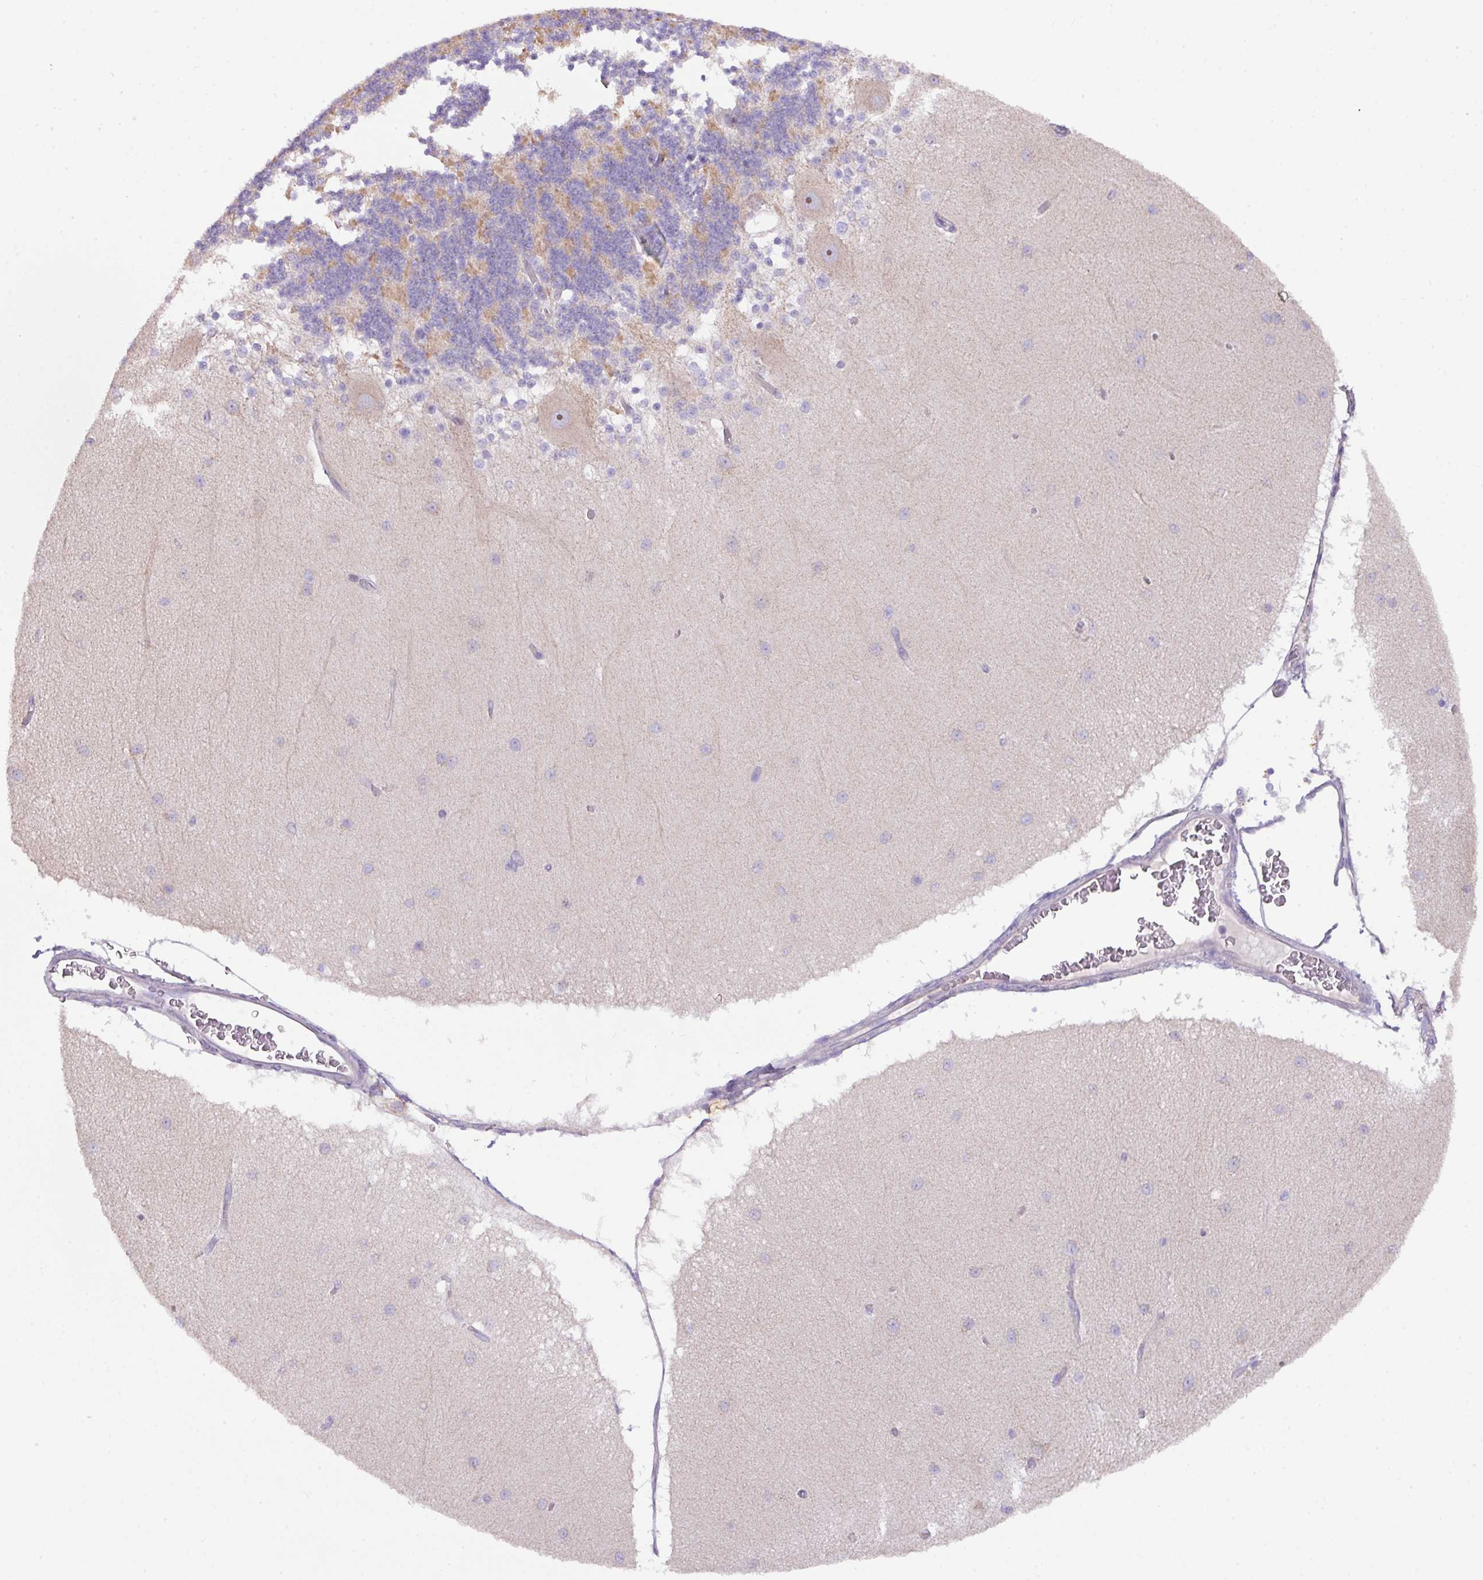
{"staining": {"intensity": "weak", "quantity": "25%-75%", "location": "cytoplasmic/membranous"}, "tissue": "cerebellum", "cell_type": "Cells in granular layer", "image_type": "normal", "snomed": [{"axis": "morphology", "description": "Normal tissue, NOS"}, {"axis": "topography", "description": "Cerebellum"}], "caption": "Brown immunohistochemical staining in unremarkable cerebellum demonstrates weak cytoplasmic/membranous positivity in approximately 25%-75% of cells in granular layer. (Brightfield microscopy of DAB IHC at high magnification).", "gene": "ZNF394", "patient": {"sex": "female", "age": 54}}